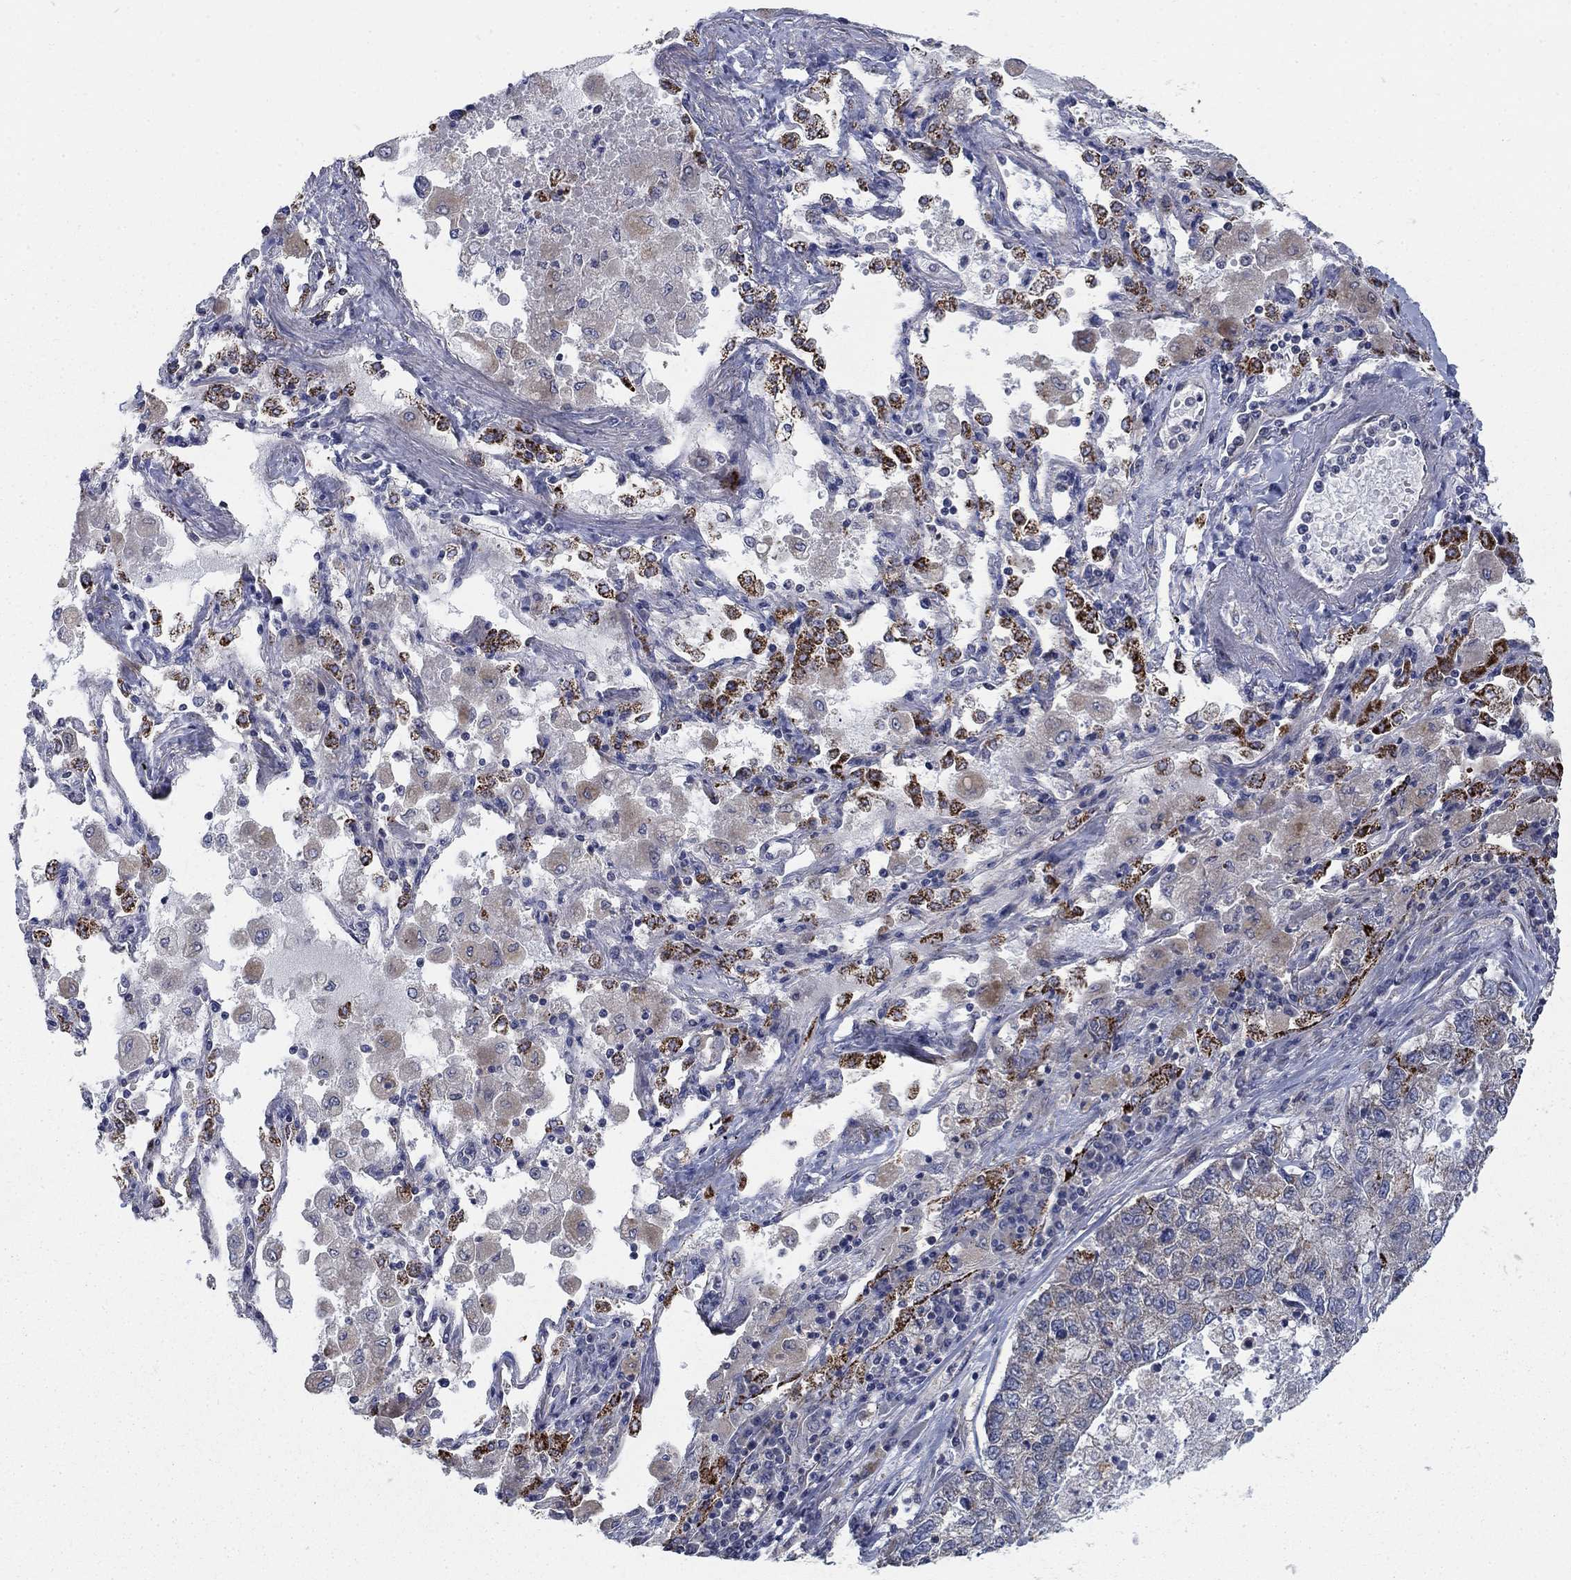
{"staining": {"intensity": "weak", "quantity": "25%-75%", "location": "cytoplasmic/membranous"}, "tissue": "lung cancer", "cell_type": "Tumor cells", "image_type": "cancer", "snomed": [{"axis": "morphology", "description": "Adenocarcinoma, NOS"}, {"axis": "topography", "description": "Lung"}], "caption": "IHC of human adenocarcinoma (lung) shows low levels of weak cytoplasmic/membranous expression in approximately 25%-75% of tumor cells.", "gene": "NME7", "patient": {"sex": "male", "age": 49}}